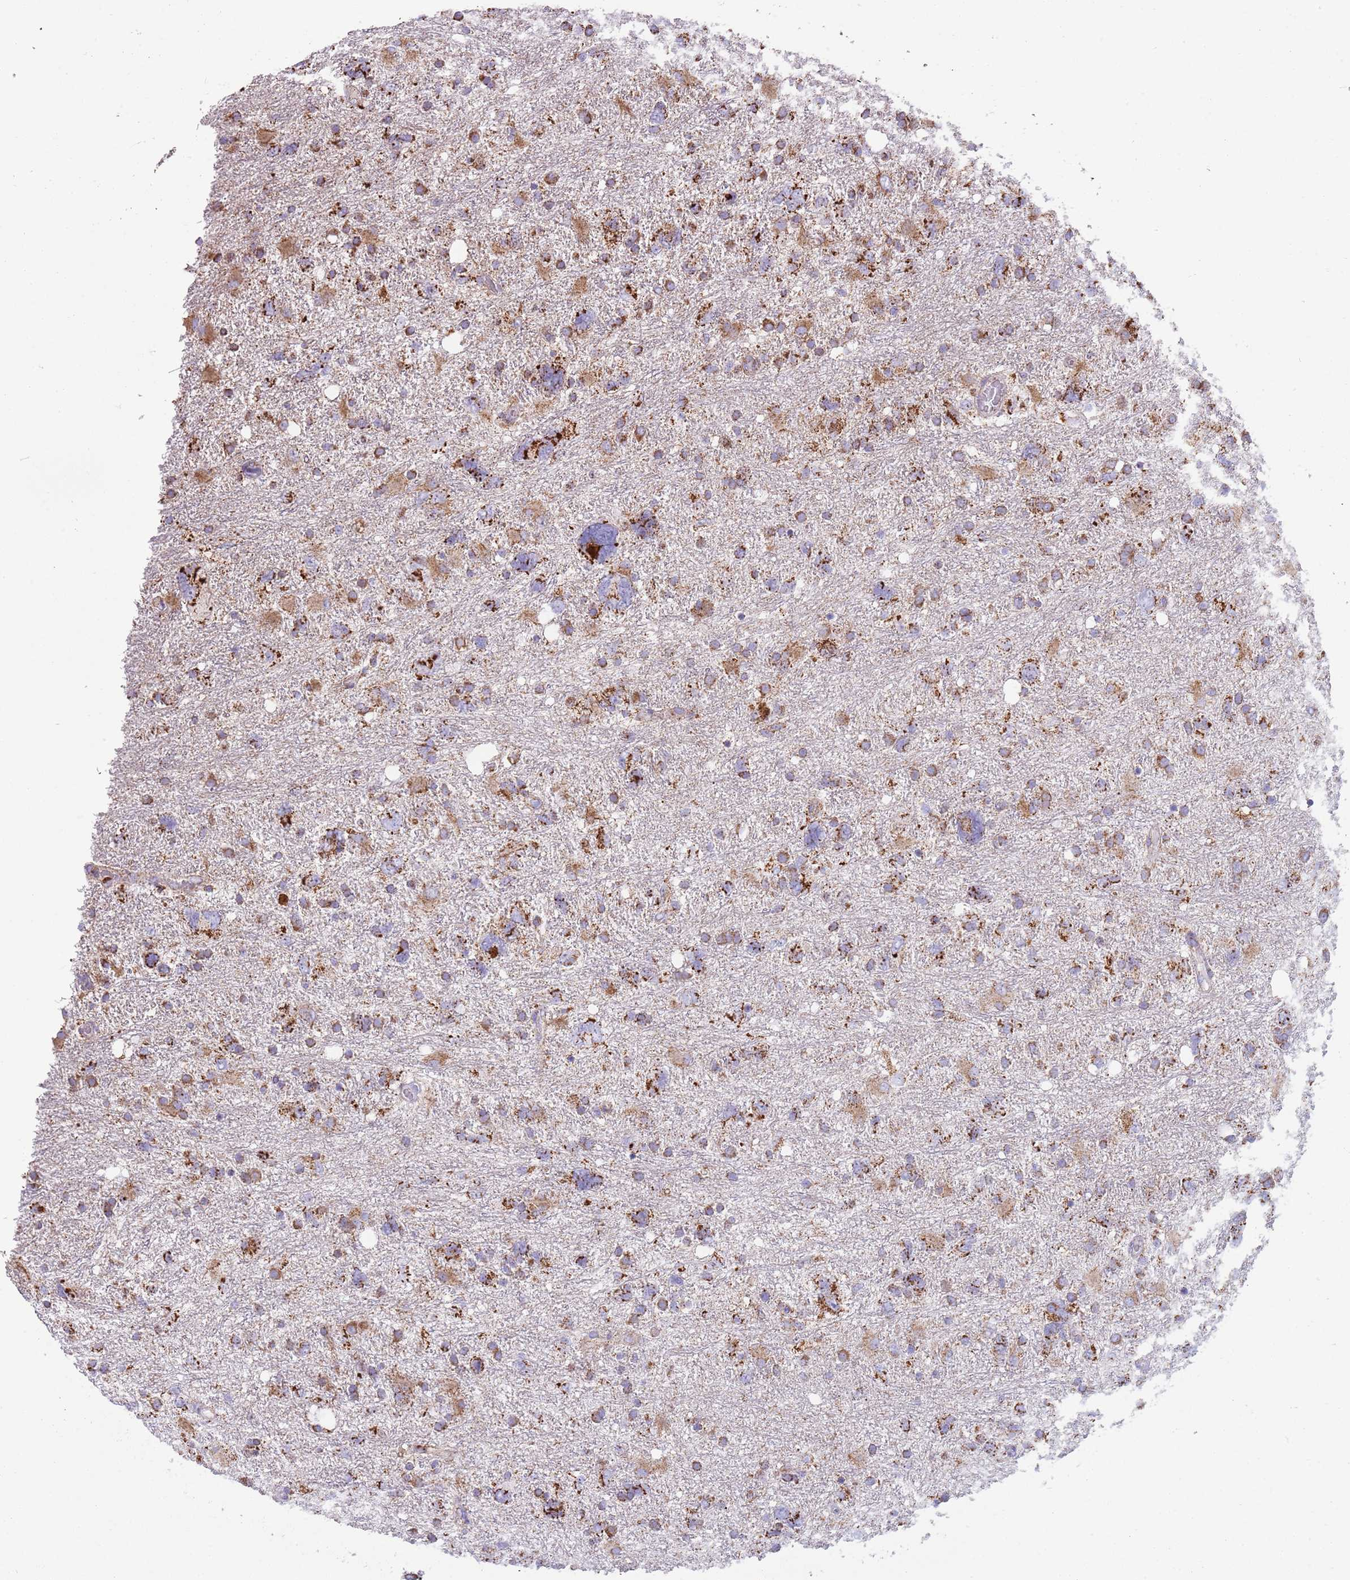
{"staining": {"intensity": "strong", "quantity": "25%-75%", "location": "cytoplasmic/membranous"}, "tissue": "glioma", "cell_type": "Tumor cells", "image_type": "cancer", "snomed": [{"axis": "morphology", "description": "Glioma, malignant, High grade"}, {"axis": "topography", "description": "Brain"}], "caption": "Brown immunohistochemical staining in human high-grade glioma (malignant) displays strong cytoplasmic/membranous staining in about 25%-75% of tumor cells.", "gene": "TTLL1", "patient": {"sex": "male", "age": 61}}